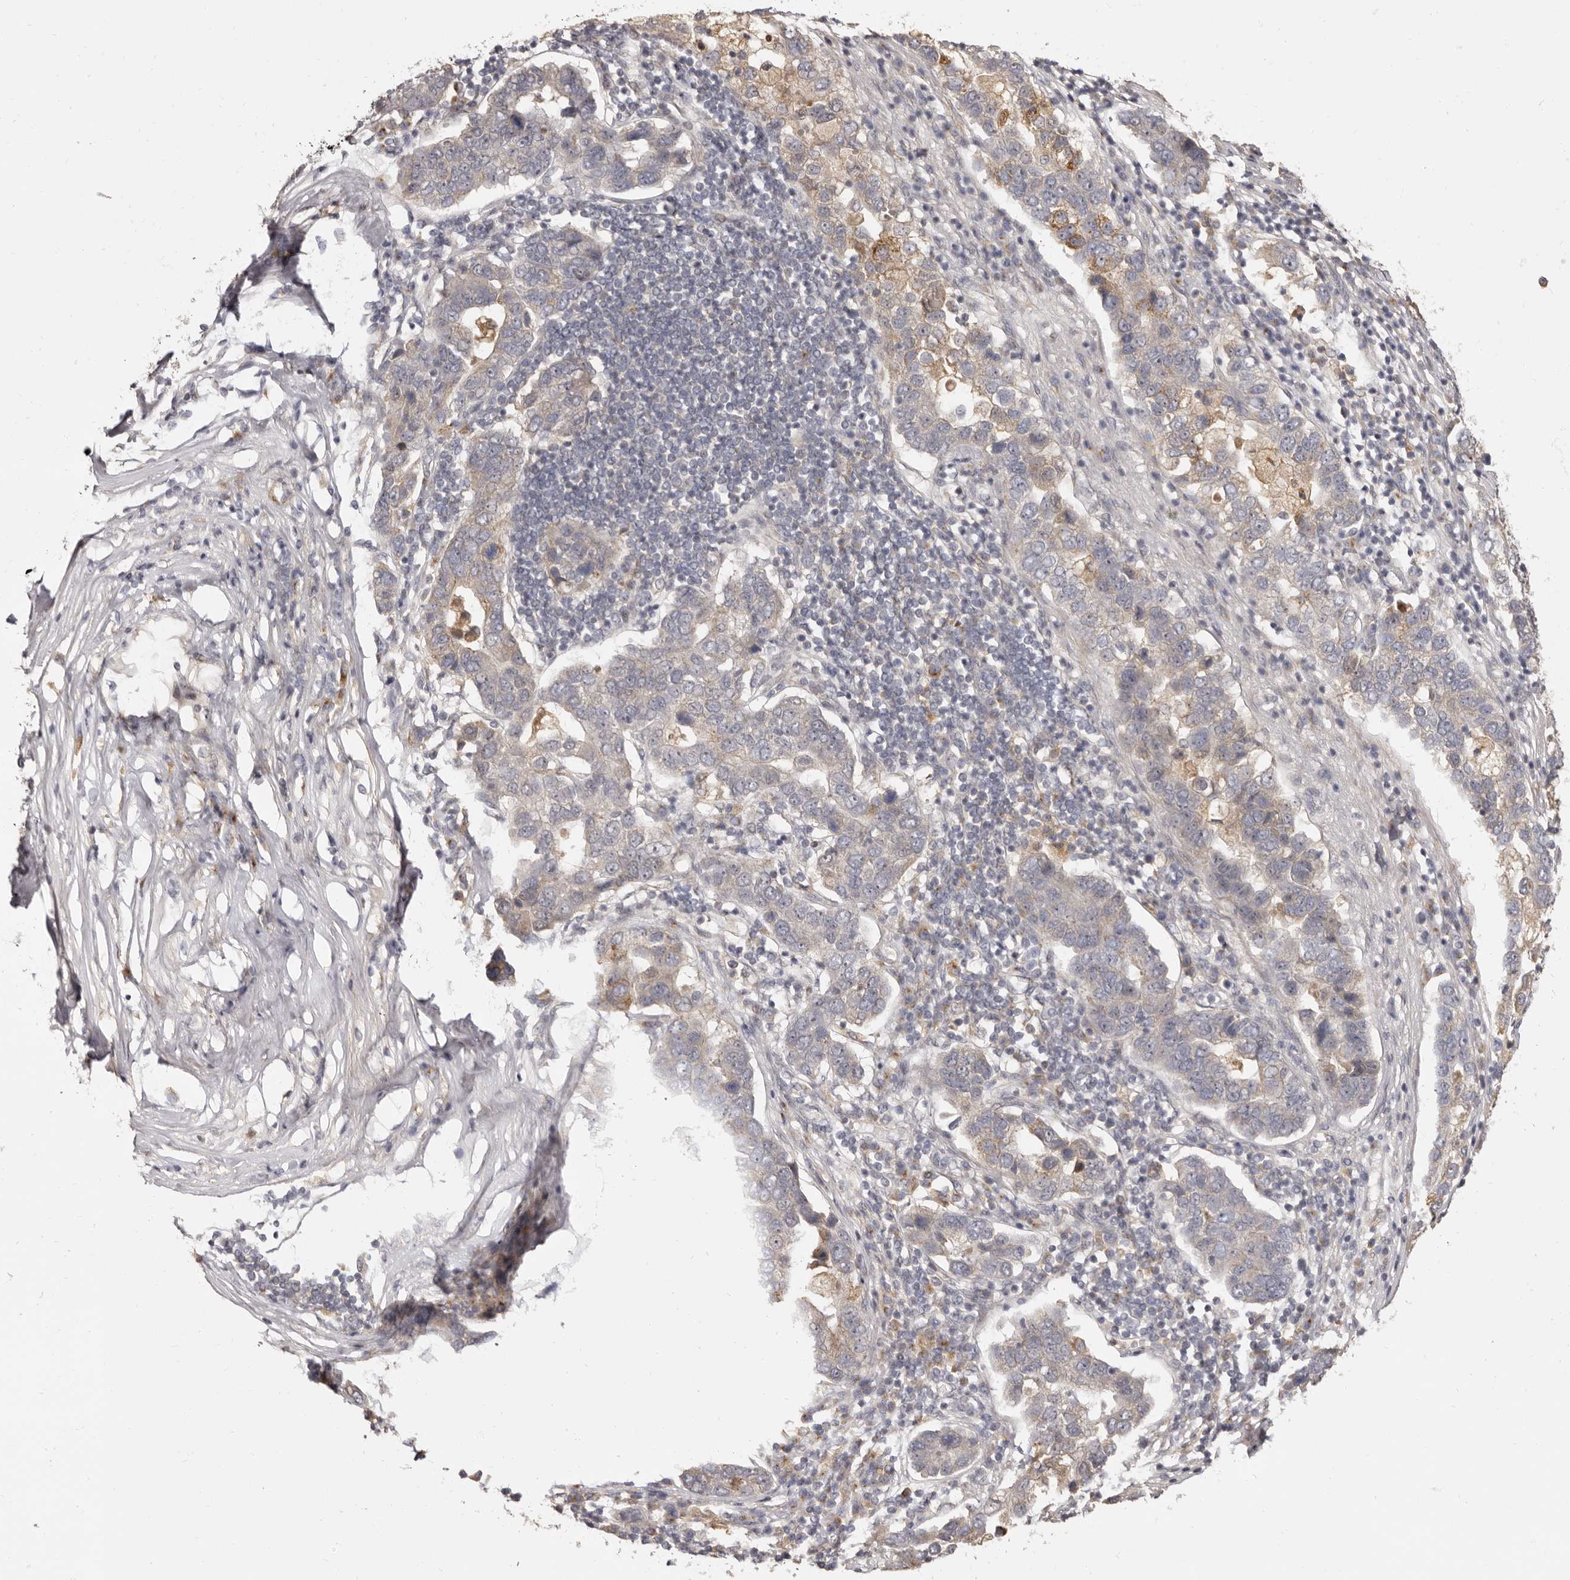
{"staining": {"intensity": "weak", "quantity": "<25%", "location": "cytoplasmic/membranous"}, "tissue": "pancreatic cancer", "cell_type": "Tumor cells", "image_type": "cancer", "snomed": [{"axis": "morphology", "description": "Adenocarcinoma, NOS"}, {"axis": "topography", "description": "Pancreas"}], "caption": "IHC histopathology image of pancreatic cancer stained for a protein (brown), which shows no expression in tumor cells. (Brightfield microscopy of DAB (3,3'-diaminobenzidine) IHC at high magnification).", "gene": "ZNF326", "patient": {"sex": "female", "age": 61}}